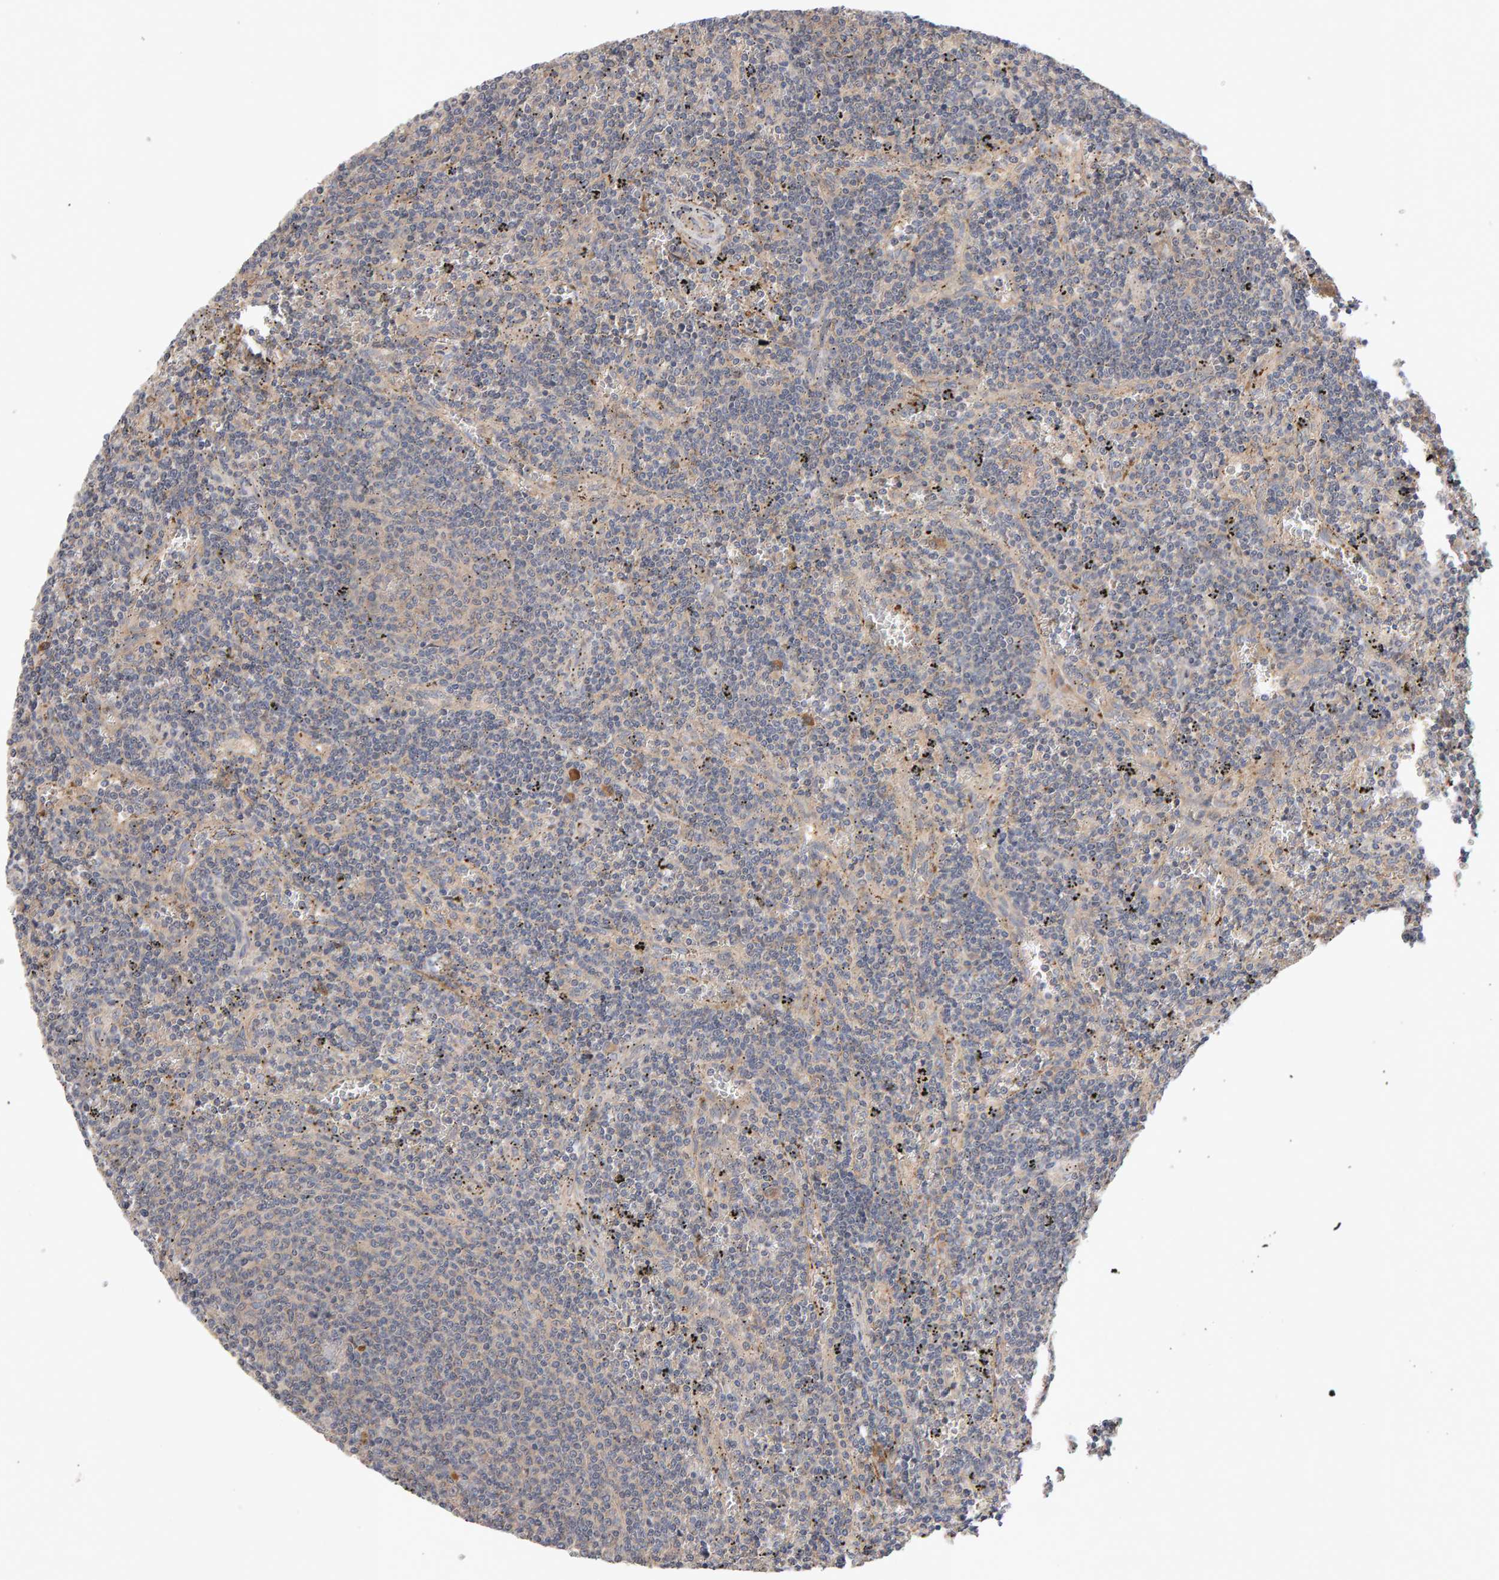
{"staining": {"intensity": "weak", "quantity": ">75%", "location": "cytoplasmic/membranous"}, "tissue": "lymphoma", "cell_type": "Tumor cells", "image_type": "cancer", "snomed": [{"axis": "morphology", "description": "Malignant lymphoma, non-Hodgkin's type, Low grade"}, {"axis": "topography", "description": "Spleen"}], "caption": "This image shows immunohistochemistry (IHC) staining of human low-grade malignant lymphoma, non-Hodgkin's type, with low weak cytoplasmic/membranous expression in about >75% of tumor cells.", "gene": "RNF19A", "patient": {"sex": "female", "age": 50}}